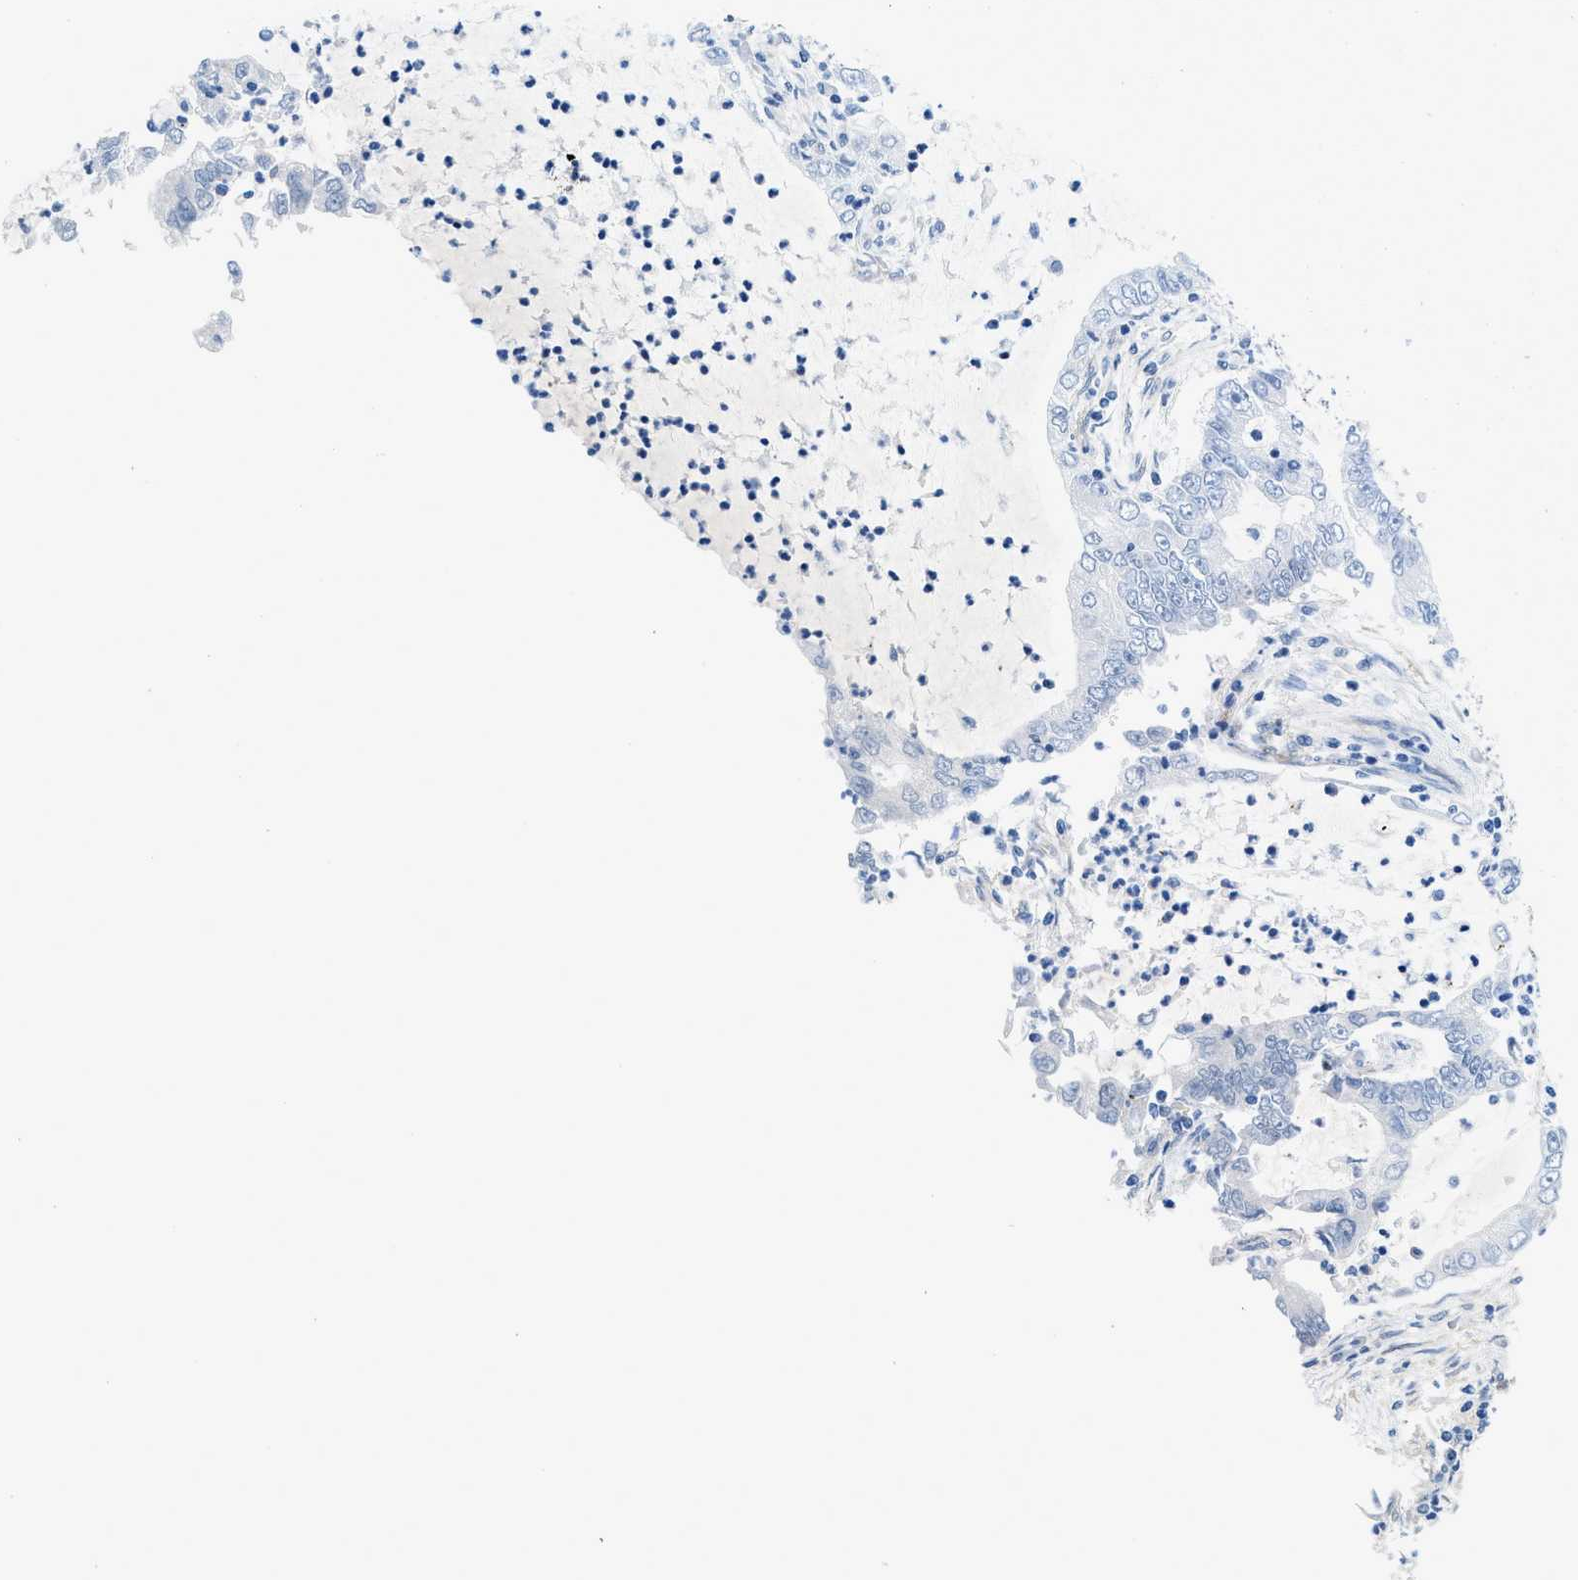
{"staining": {"intensity": "negative", "quantity": "none", "location": "none"}, "tissue": "lung cancer", "cell_type": "Tumor cells", "image_type": "cancer", "snomed": [{"axis": "morphology", "description": "Adenocarcinoma, NOS"}, {"axis": "topography", "description": "Lung"}], "caption": "High power microscopy micrograph of an immunohistochemistry micrograph of lung adenocarcinoma, revealing no significant expression in tumor cells. The staining is performed using DAB (3,3'-diaminobenzidine) brown chromogen with nuclei counter-stained in using hematoxylin.", "gene": "PDLIM5", "patient": {"sex": "female", "age": 51}}